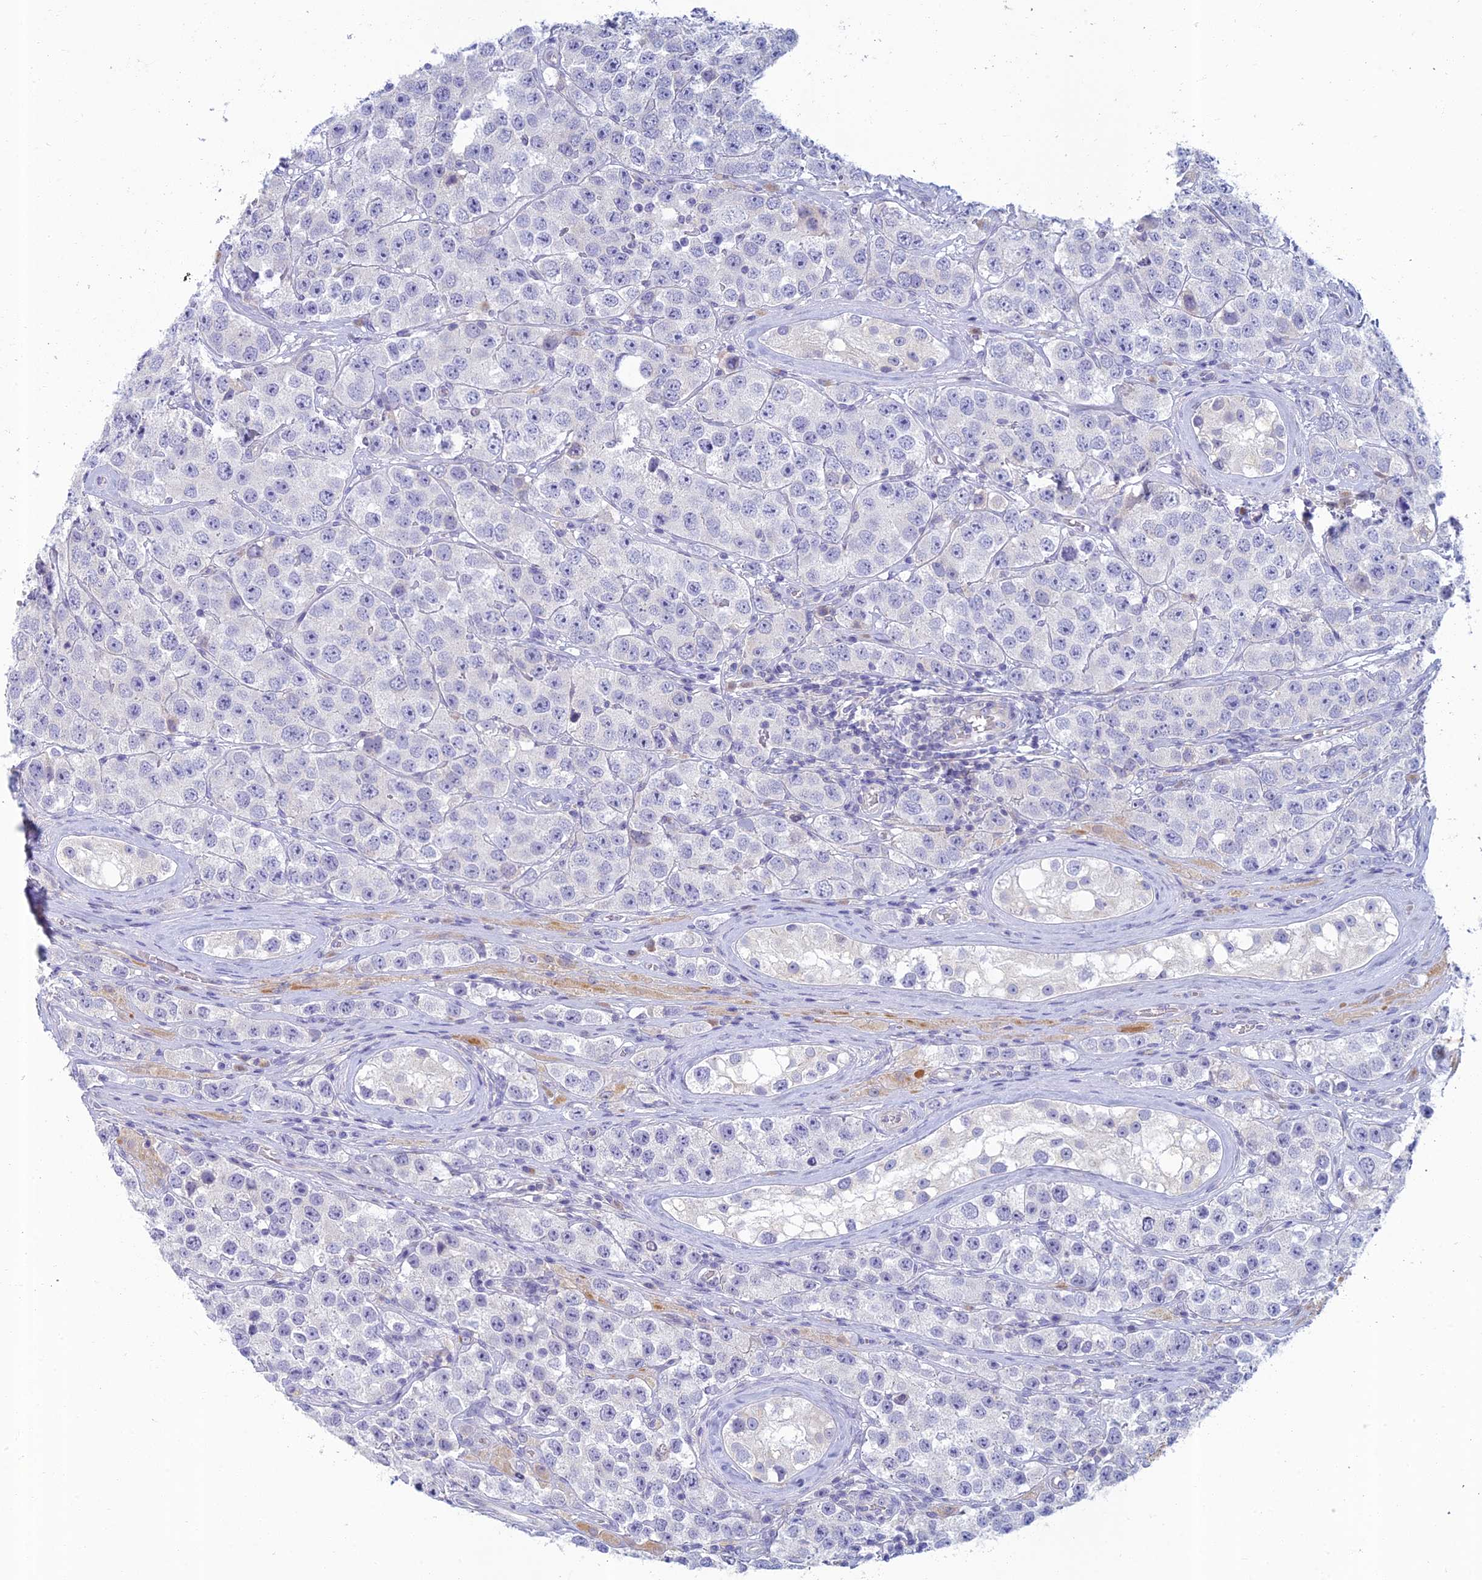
{"staining": {"intensity": "negative", "quantity": "none", "location": "none"}, "tissue": "testis cancer", "cell_type": "Tumor cells", "image_type": "cancer", "snomed": [{"axis": "morphology", "description": "Seminoma, NOS"}, {"axis": "topography", "description": "Testis"}], "caption": "Immunohistochemistry (IHC) micrograph of seminoma (testis) stained for a protein (brown), which reveals no staining in tumor cells.", "gene": "SLC25A41", "patient": {"sex": "male", "age": 28}}